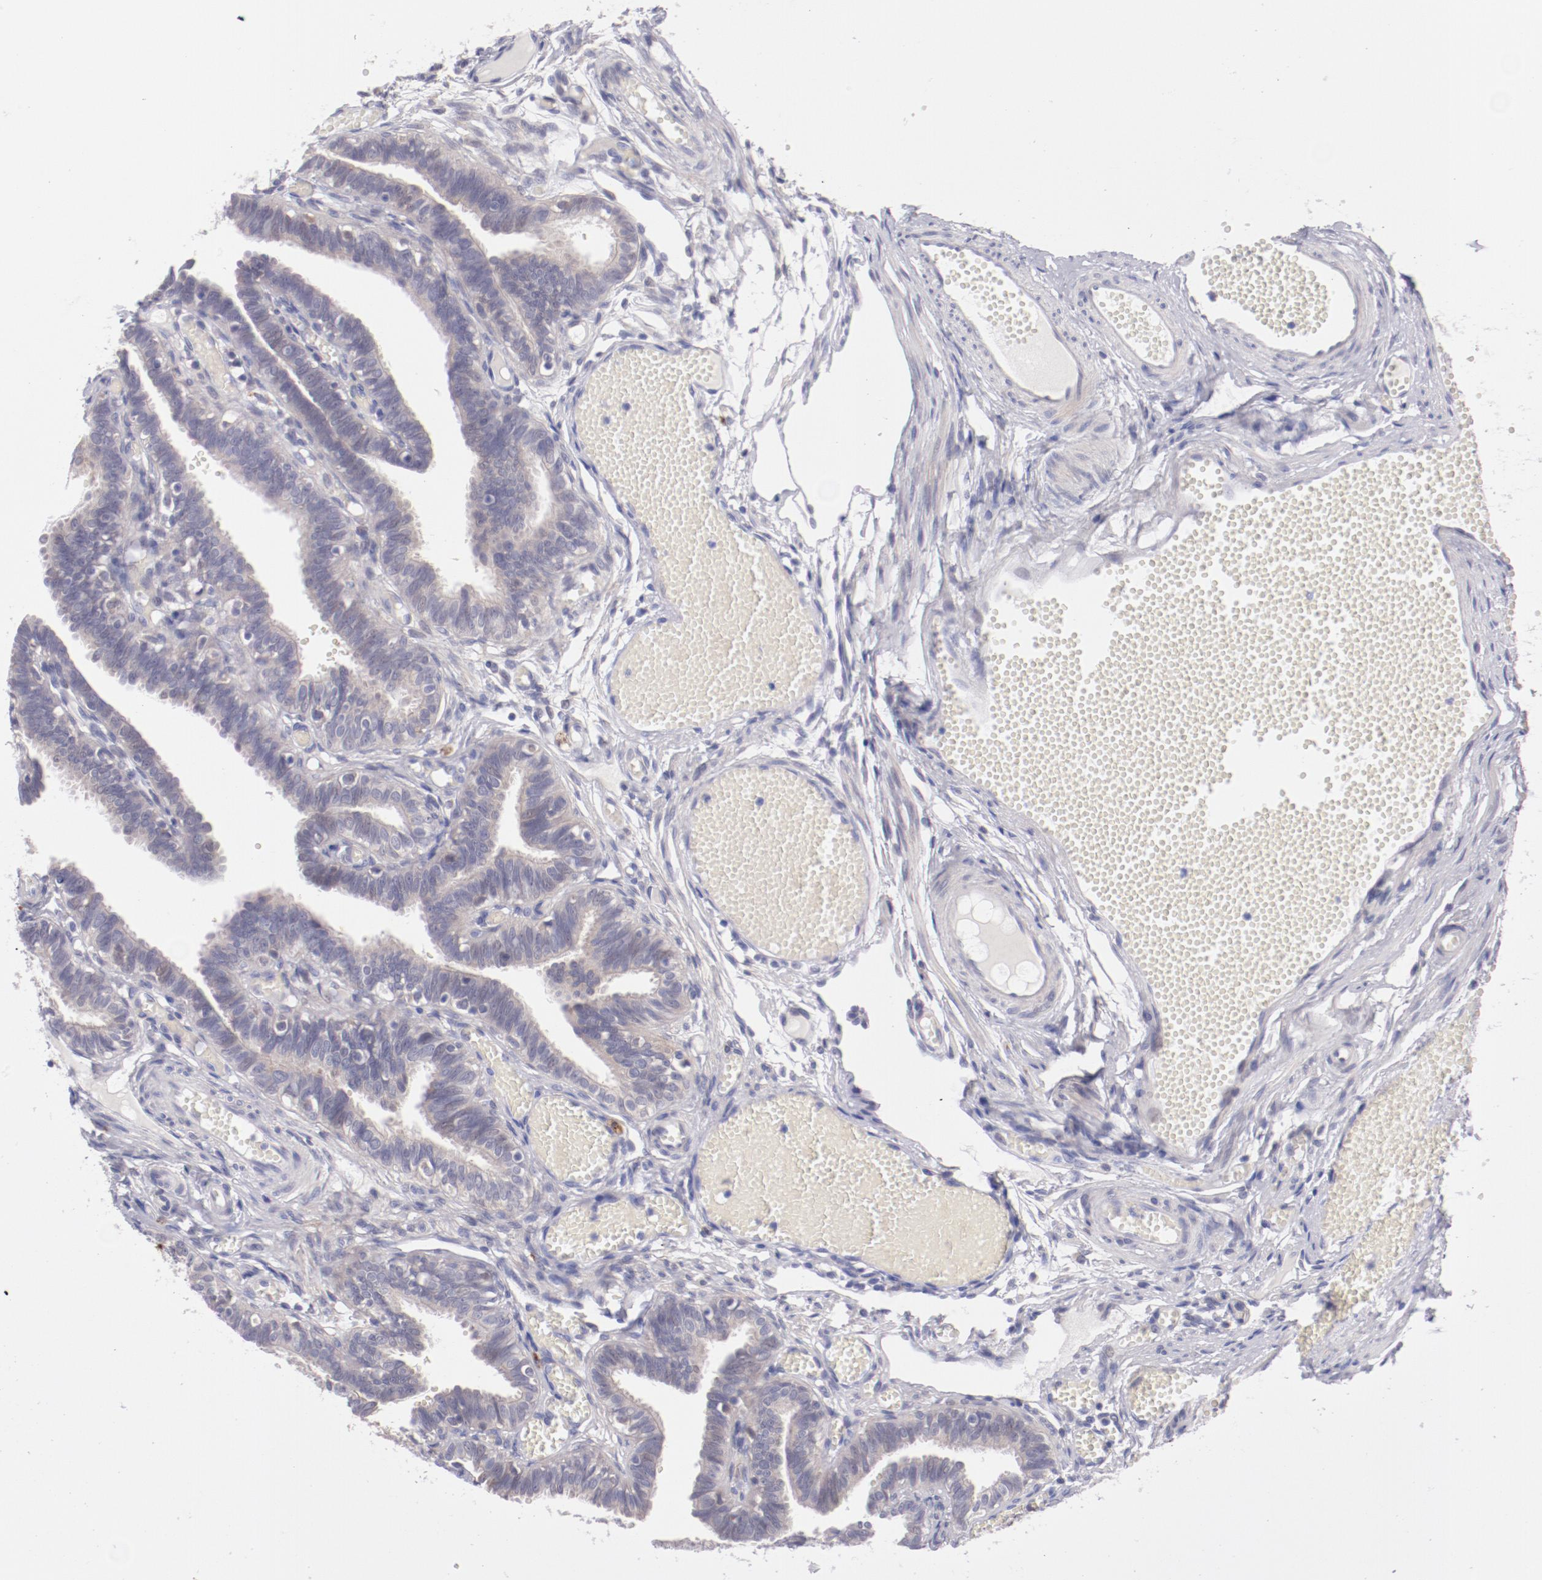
{"staining": {"intensity": "weak", "quantity": ">75%", "location": "cytoplasmic/membranous"}, "tissue": "fallopian tube", "cell_type": "Glandular cells", "image_type": "normal", "snomed": [{"axis": "morphology", "description": "Normal tissue, NOS"}, {"axis": "topography", "description": "Fallopian tube"}], "caption": "The histopathology image demonstrates immunohistochemical staining of benign fallopian tube. There is weak cytoplasmic/membranous expression is present in about >75% of glandular cells. (Stains: DAB in brown, nuclei in blue, Microscopy: brightfield microscopy at high magnification).", "gene": "TRAF3", "patient": {"sex": "female", "age": 29}}